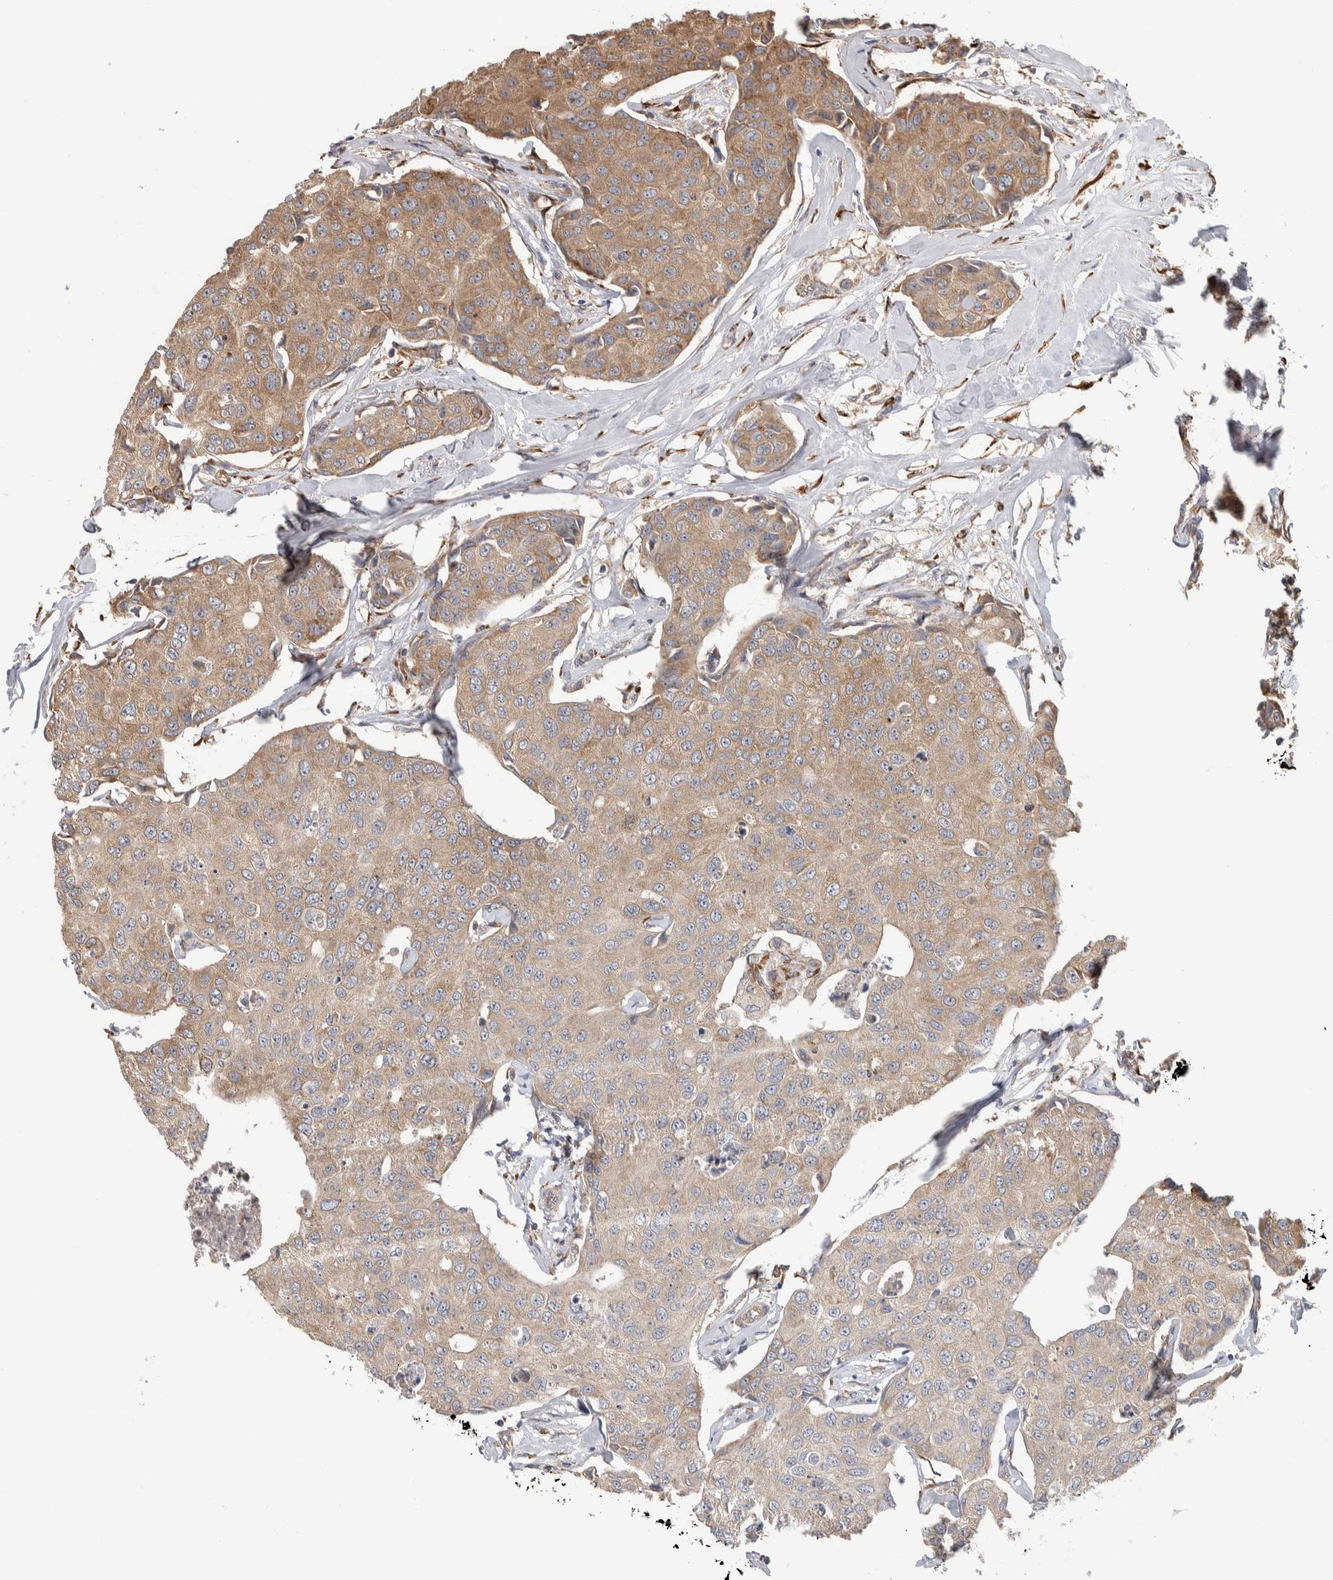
{"staining": {"intensity": "moderate", "quantity": ">75%", "location": "cytoplasmic/membranous"}, "tissue": "breast cancer", "cell_type": "Tumor cells", "image_type": "cancer", "snomed": [{"axis": "morphology", "description": "Duct carcinoma"}, {"axis": "topography", "description": "Breast"}], "caption": "Immunohistochemical staining of human breast cancer (infiltrating ductal carcinoma) demonstrates medium levels of moderate cytoplasmic/membranous expression in approximately >75% of tumor cells.", "gene": "EIF3H", "patient": {"sex": "female", "age": 80}}